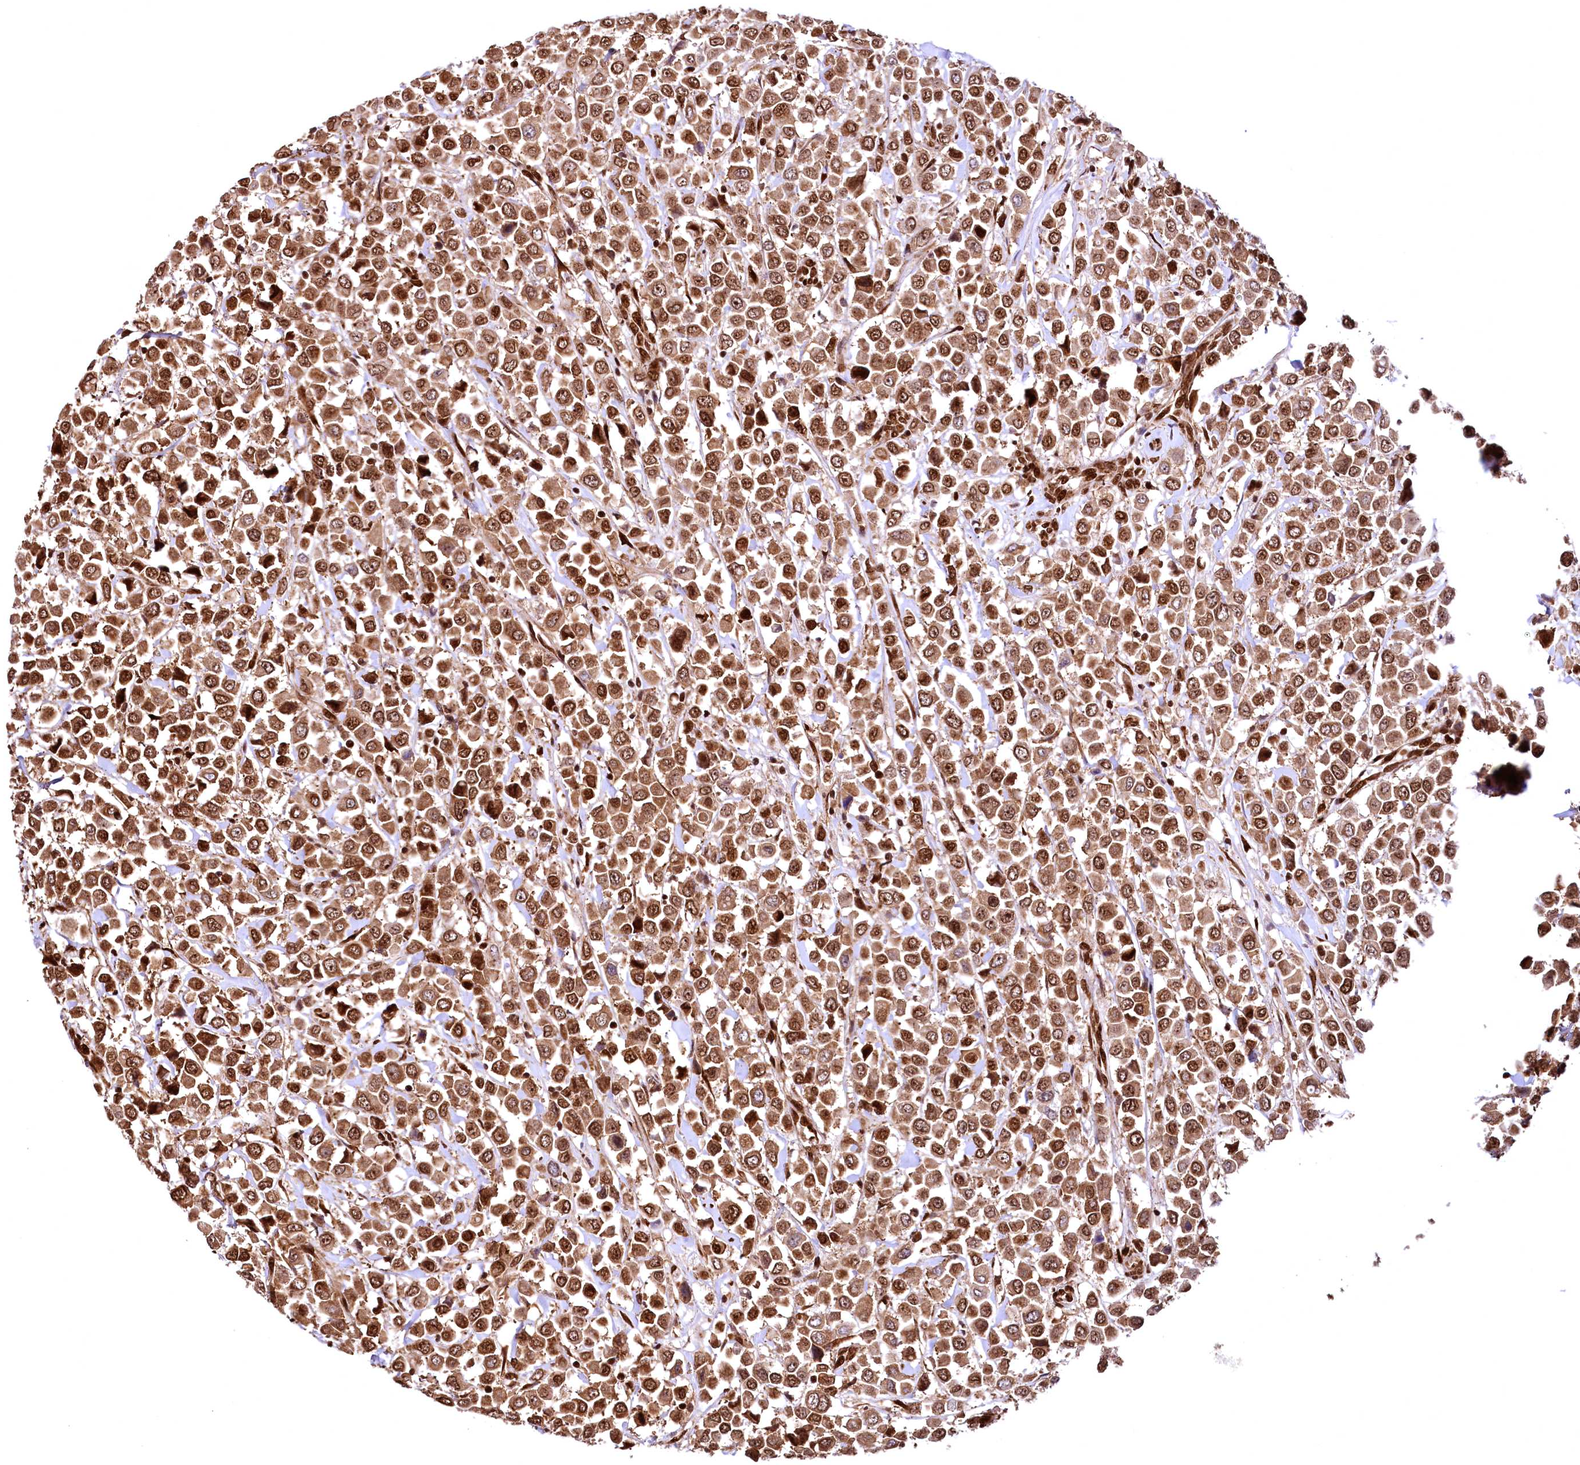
{"staining": {"intensity": "moderate", "quantity": ">75%", "location": "cytoplasmic/membranous,nuclear"}, "tissue": "breast cancer", "cell_type": "Tumor cells", "image_type": "cancer", "snomed": [{"axis": "morphology", "description": "Duct carcinoma"}, {"axis": "topography", "description": "Breast"}], "caption": "Breast cancer stained for a protein exhibits moderate cytoplasmic/membranous and nuclear positivity in tumor cells.", "gene": "PDS5B", "patient": {"sex": "female", "age": 61}}